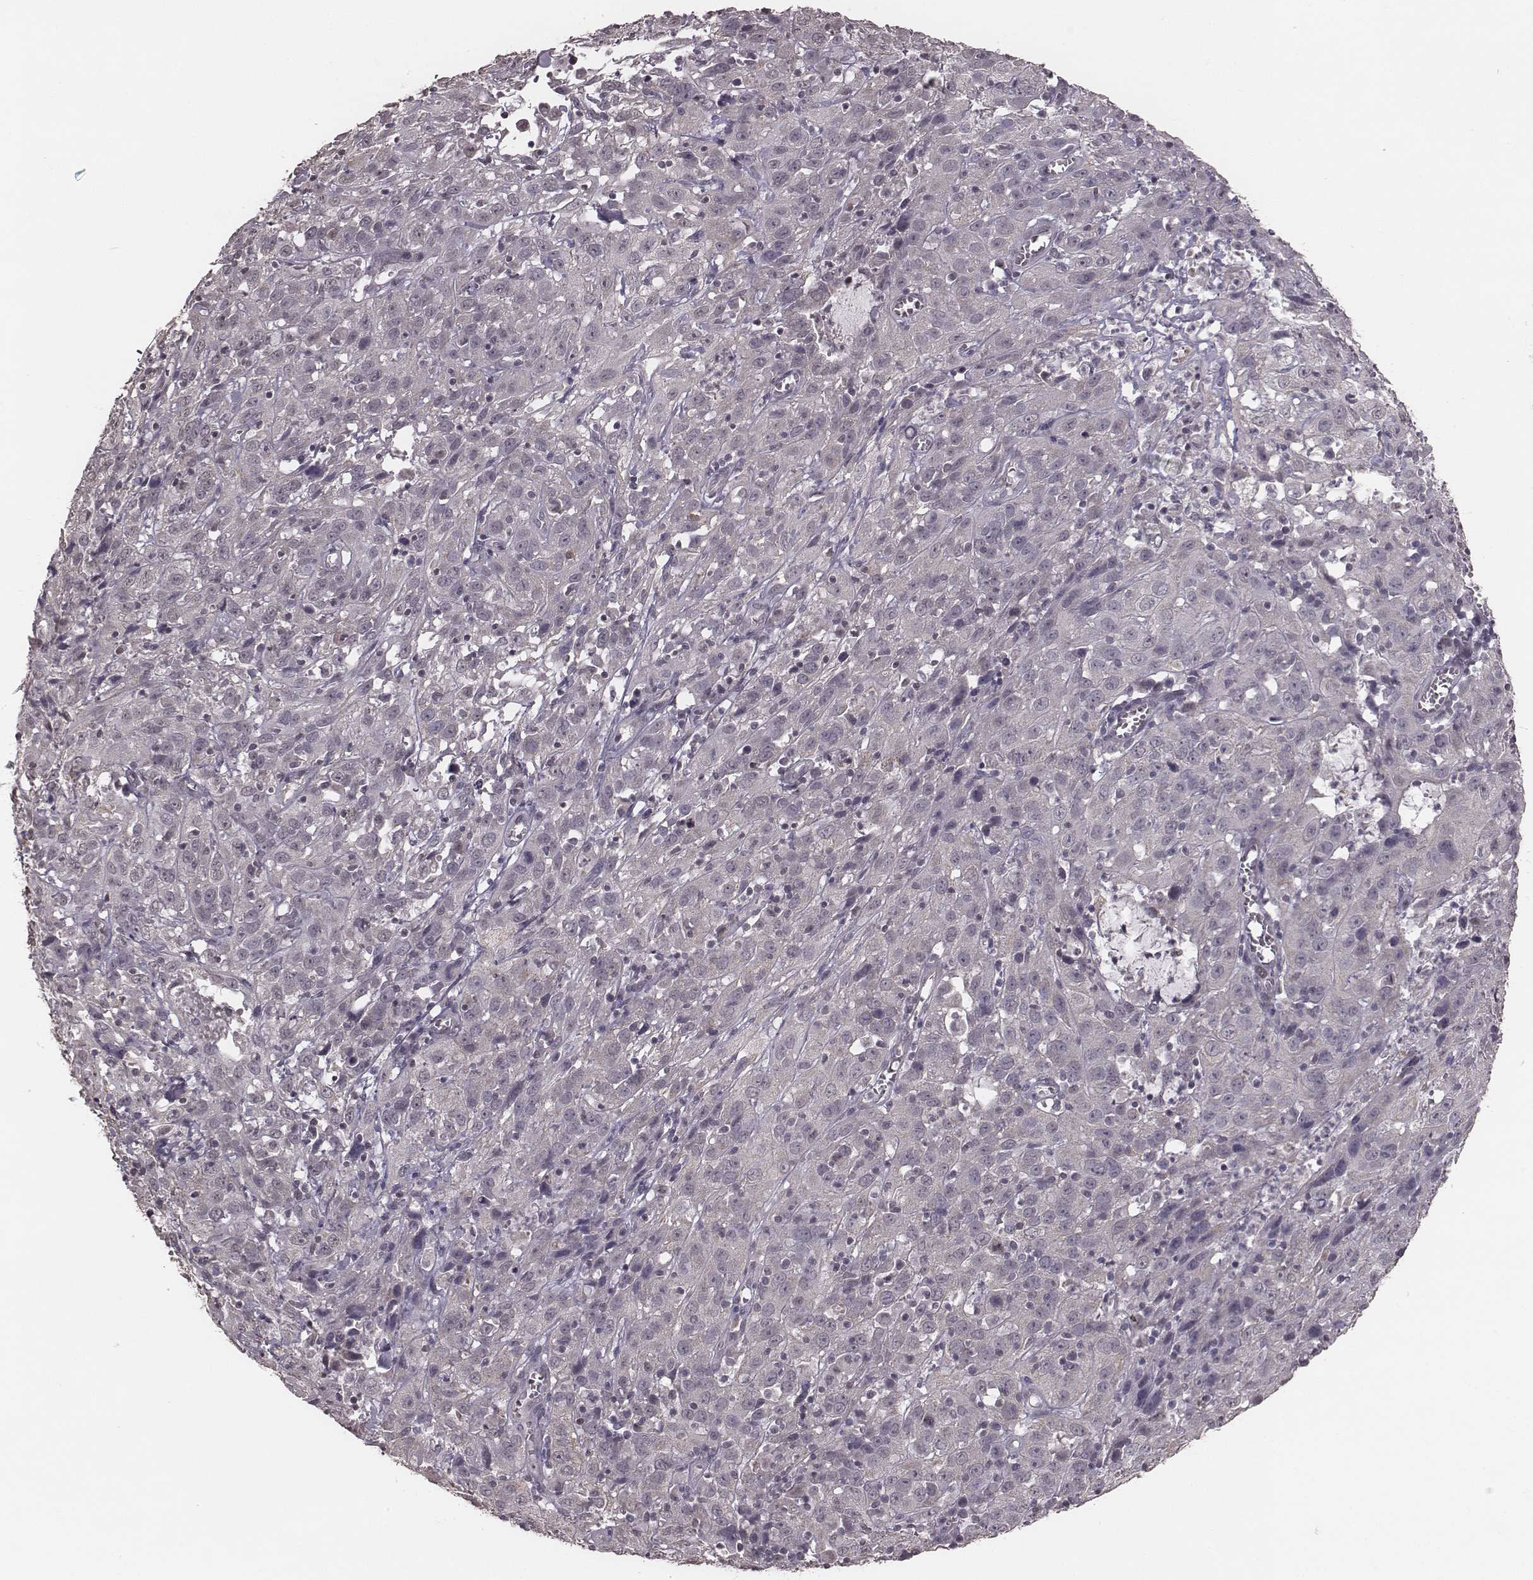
{"staining": {"intensity": "negative", "quantity": "none", "location": "none"}, "tissue": "cervical cancer", "cell_type": "Tumor cells", "image_type": "cancer", "snomed": [{"axis": "morphology", "description": "Squamous cell carcinoma, NOS"}, {"axis": "topography", "description": "Cervix"}], "caption": "Immunohistochemical staining of human cervical squamous cell carcinoma displays no significant expression in tumor cells. (Stains: DAB (3,3'-diaminobenzidine) IHC with hematoxylin counter stain, Microscopy: brightfield microscopy at high magnification).", "gene": "SLC7A4", "patient": {"sex": "female", "age": 32}}